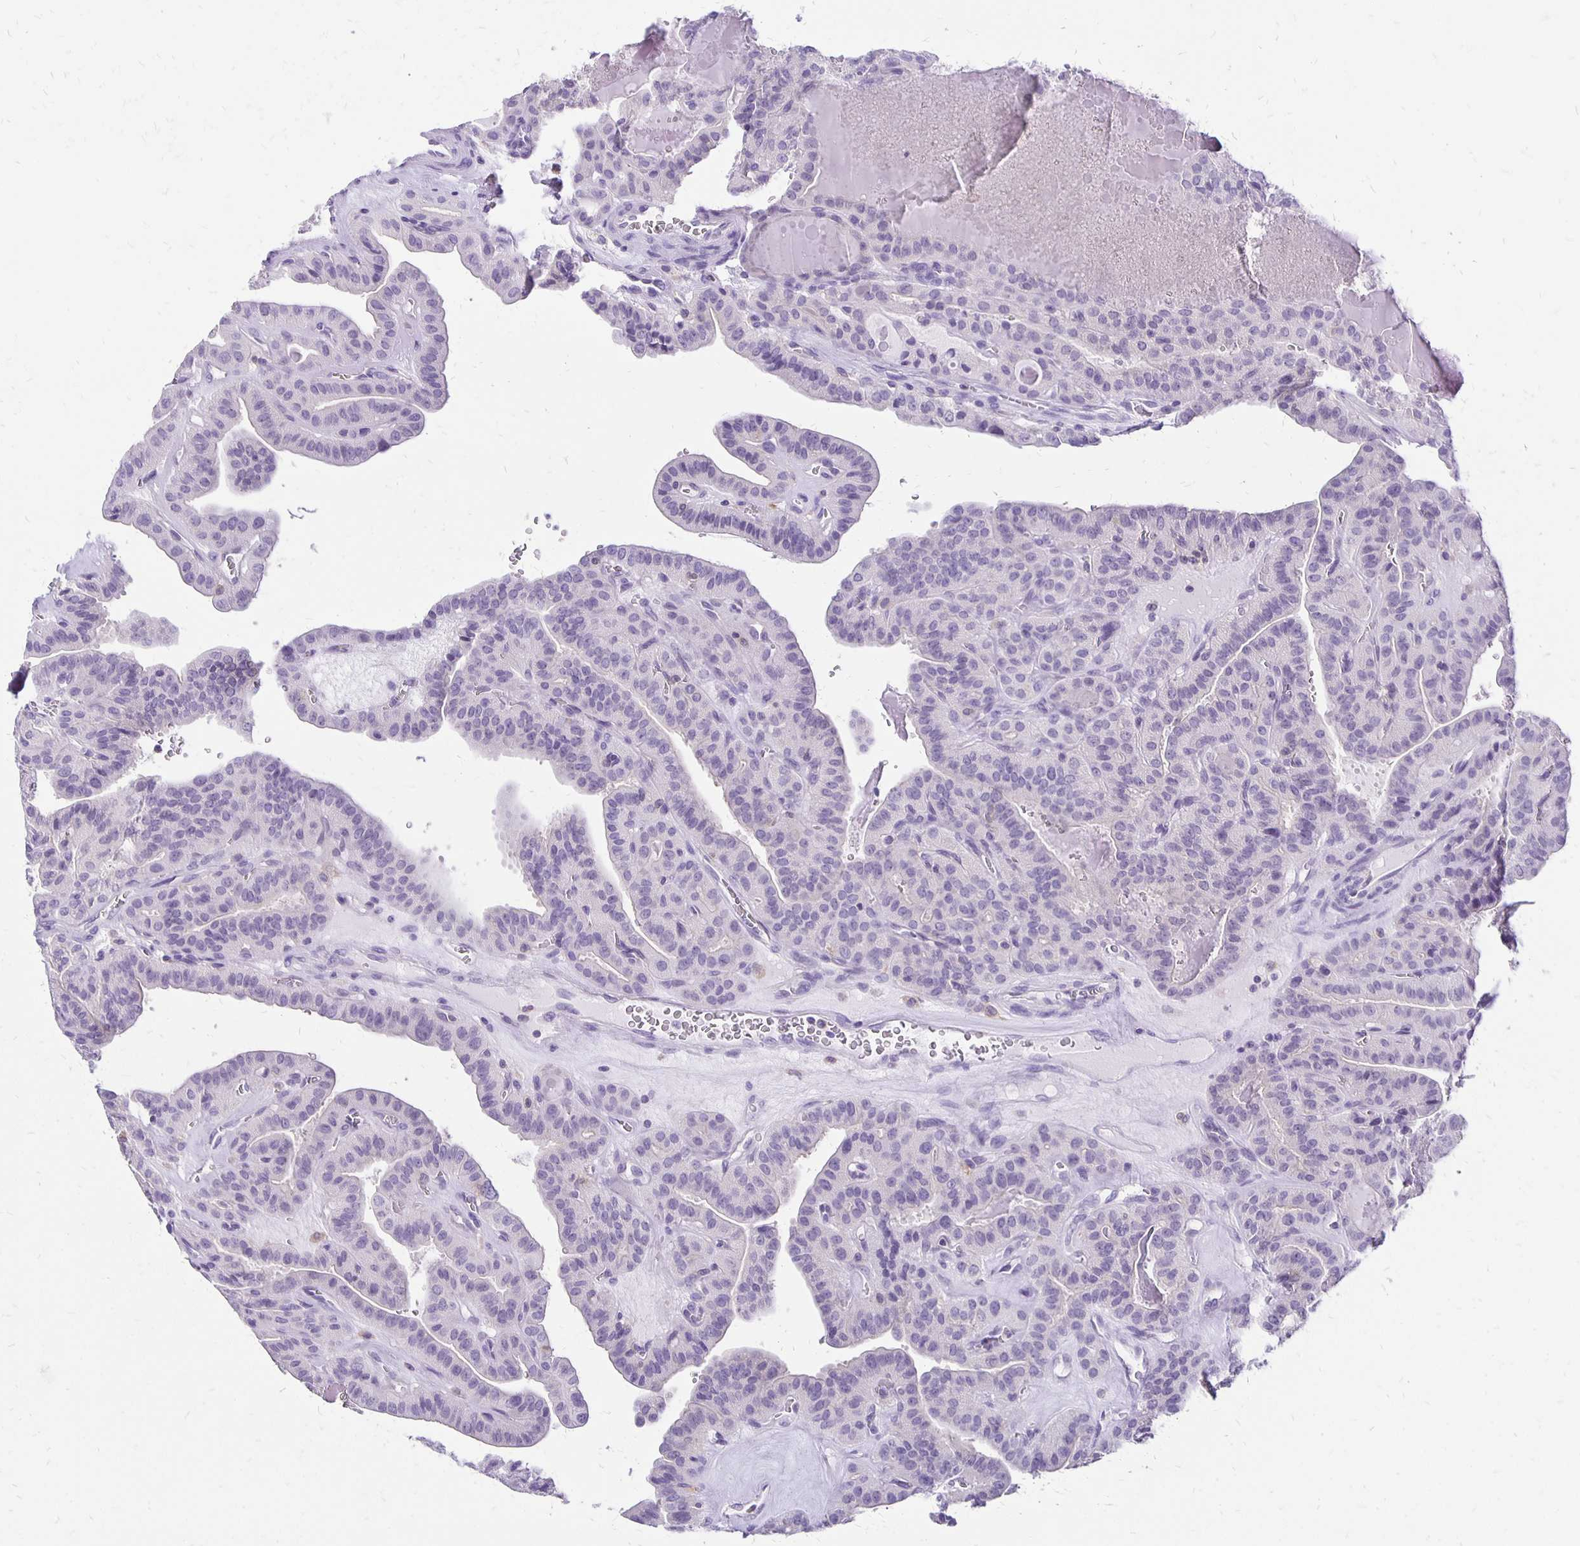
{"staining": {"intensity": "negative", "quantity": "none", "location": "none"}, "tissue": "thyroid cancer", "cell_type": "Tumor cells", "image_type": "cancer", "snomed": [{"axis": "morphology", "description": "Papillary adenocarcinoma, NOS"}, {"axis": "topography", "description": "Thyroid gland"}], "caption": "DAB (3,3'-diaminobenzidine) immunohistochemical staining of thyroid cancer (papillary adenocarcinoma) displays no significant staining in tumor cells.", "gene": "ANKRD45", "patient": {"sex": "male", "age": 52}}